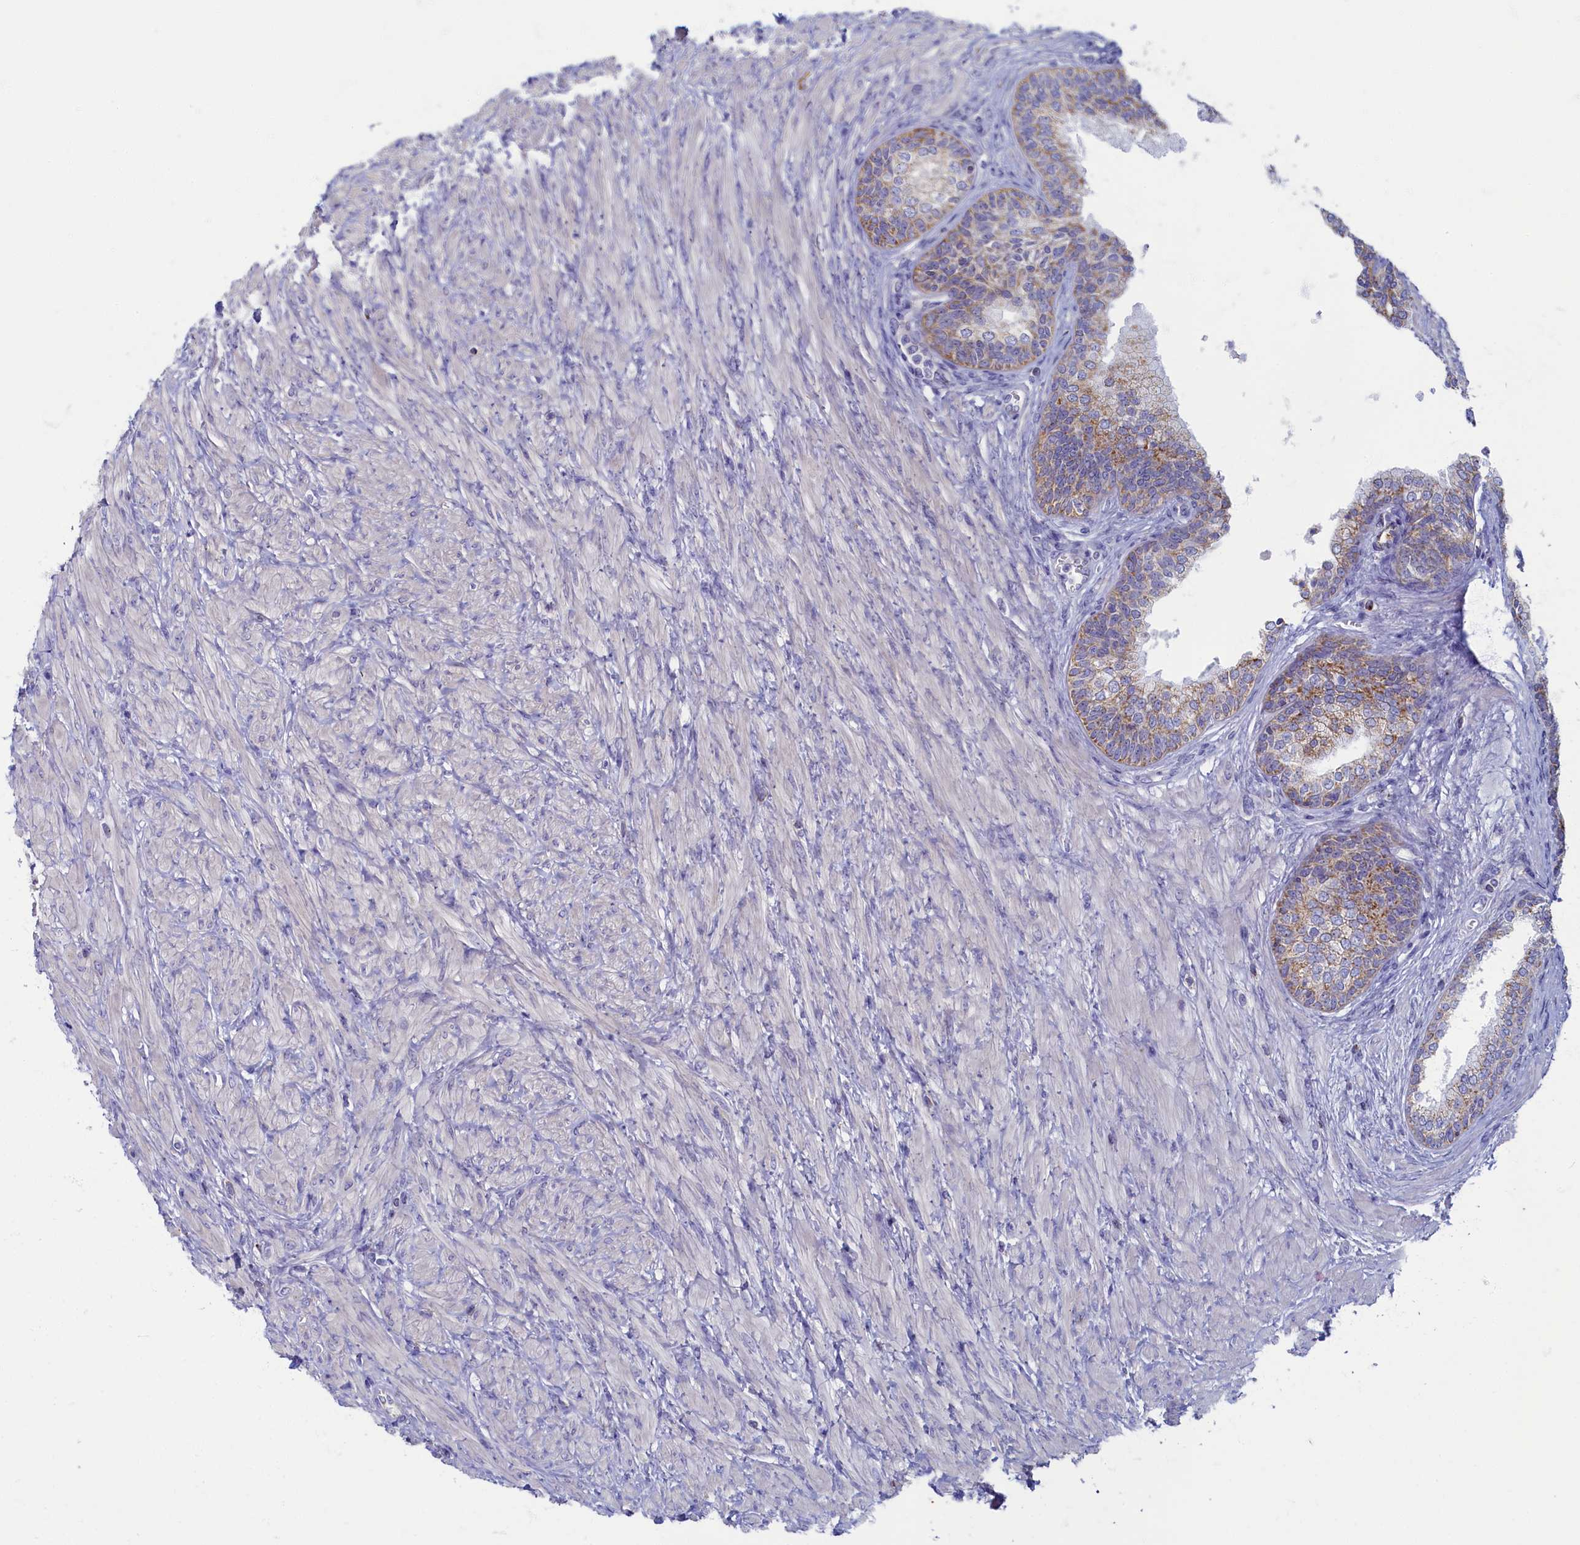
{"staining": {"intensity": "moderate", "quantity": "<25%", "location": "cytoplasmic/membranous"}, "tissue": "prostate", "cell_type": "Glandular cells", "image_type": "normal", "snomed": [{"axis": "morphology", "description": "Normal tissue, NOS"}, {"axis": "topography", "description": "Prostate"}], "caption": "Protein staining displays moderate cytoplasmic/membranous positivity in about <25% of glandular cells in benign prostate.", "gene": "OCIAD2", "patient": {"sex": "male", "age": 76}}